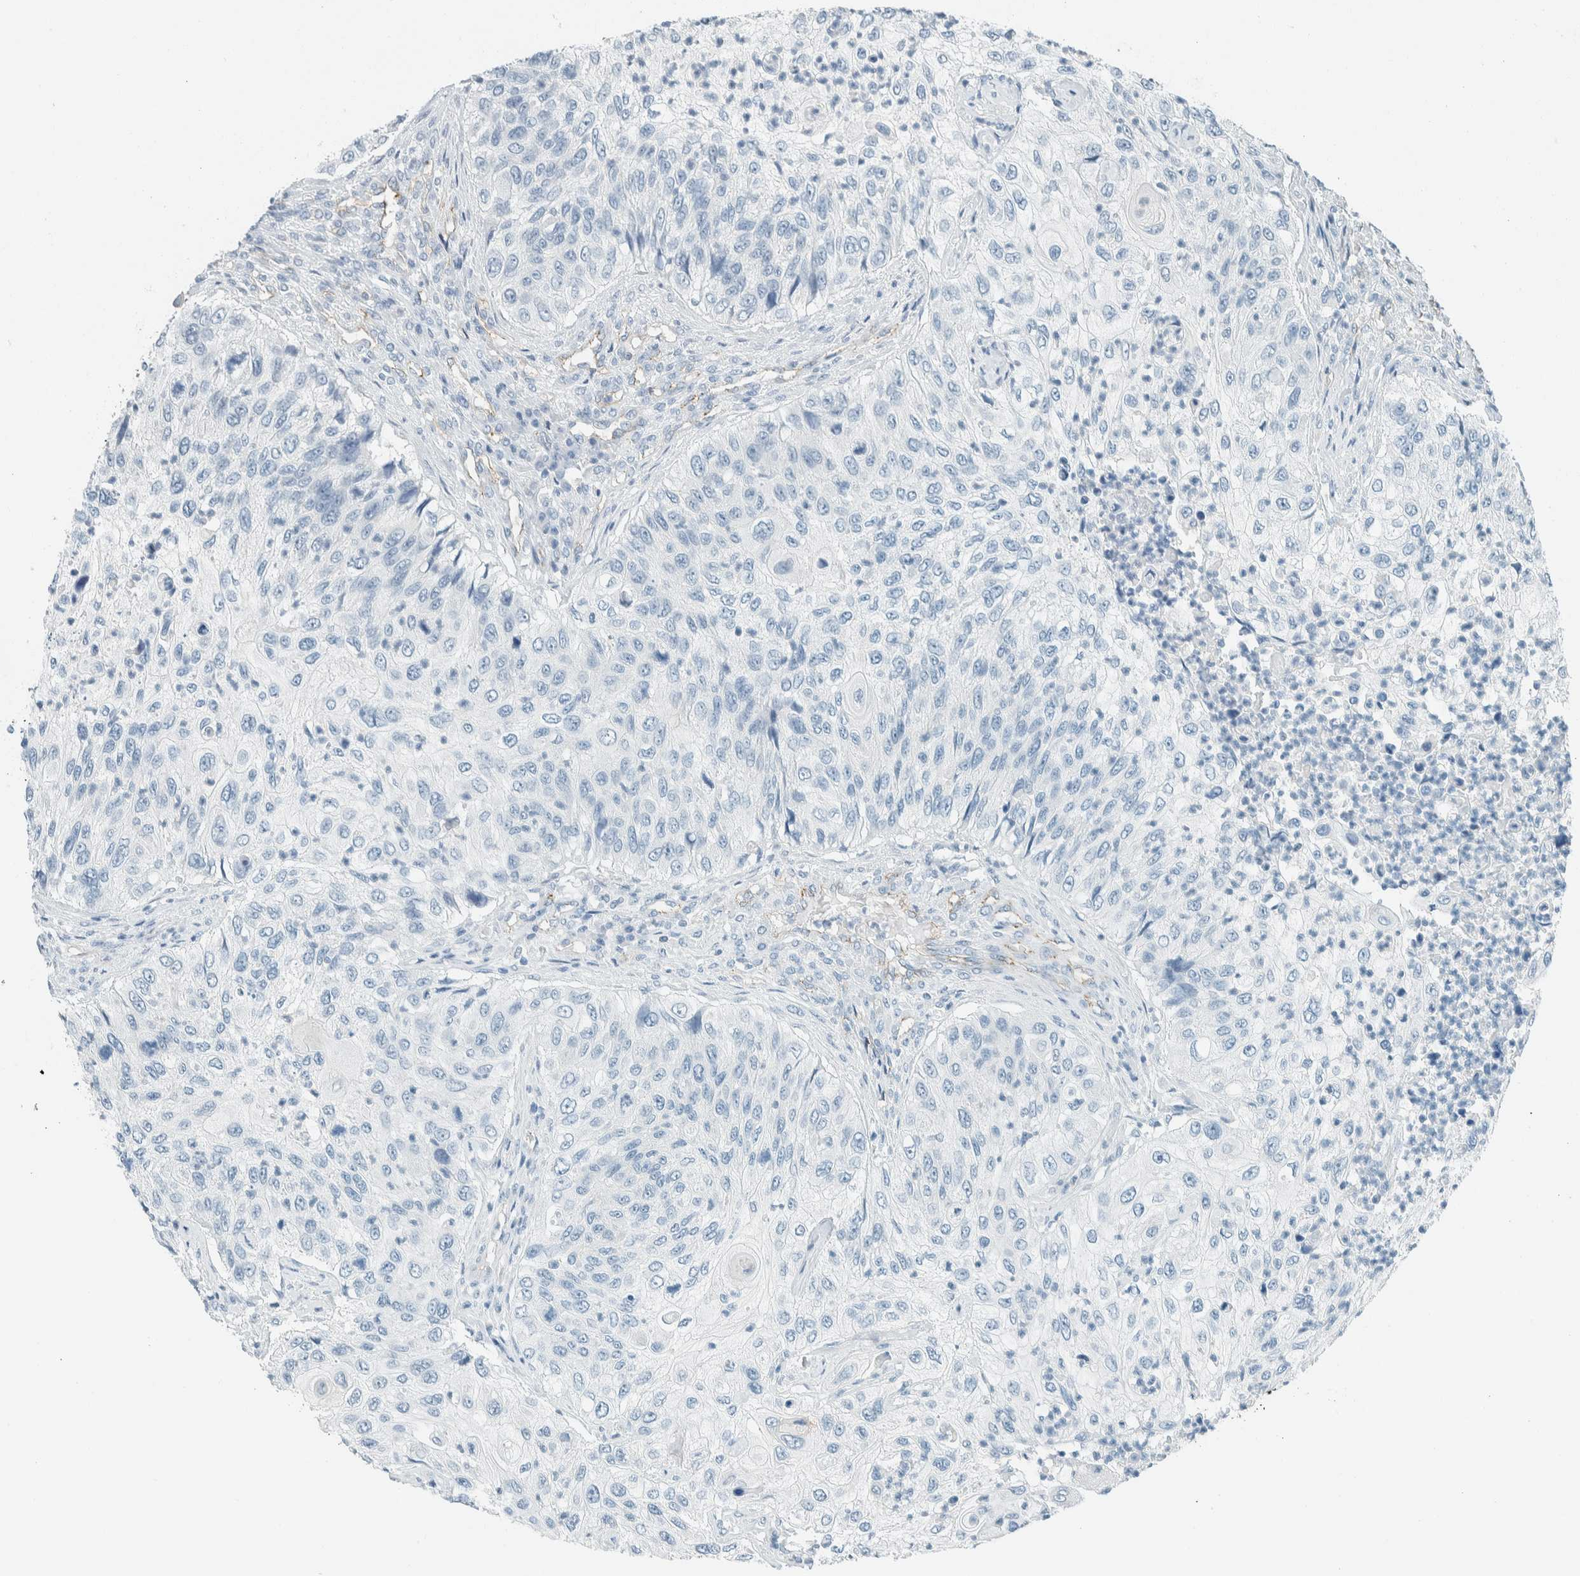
{"staining": {"intensity": "negative", "quantity": "none", "location": "none"}, "tissue": "urothelial cancer", "cell_type": "Tumor cells", "image_type": "cancer", "snomed": [{"axis": "morphology", "description": "Urothelial carcinoma, High grade"}, {"axis": "topography", "description": "Urinary bladder"}], "caption": "Immunohistochemistry micrograph of human urothelial cancer stained for a protein (brown), which demonstrates no staining in tumor cells. Brightfield microscopy of IHC stained with DAB (brown) and hematoxylin (blue), captured at high magnification.", "gene": "SLFN12", "patient": {"sex": "female", "age": 60}}